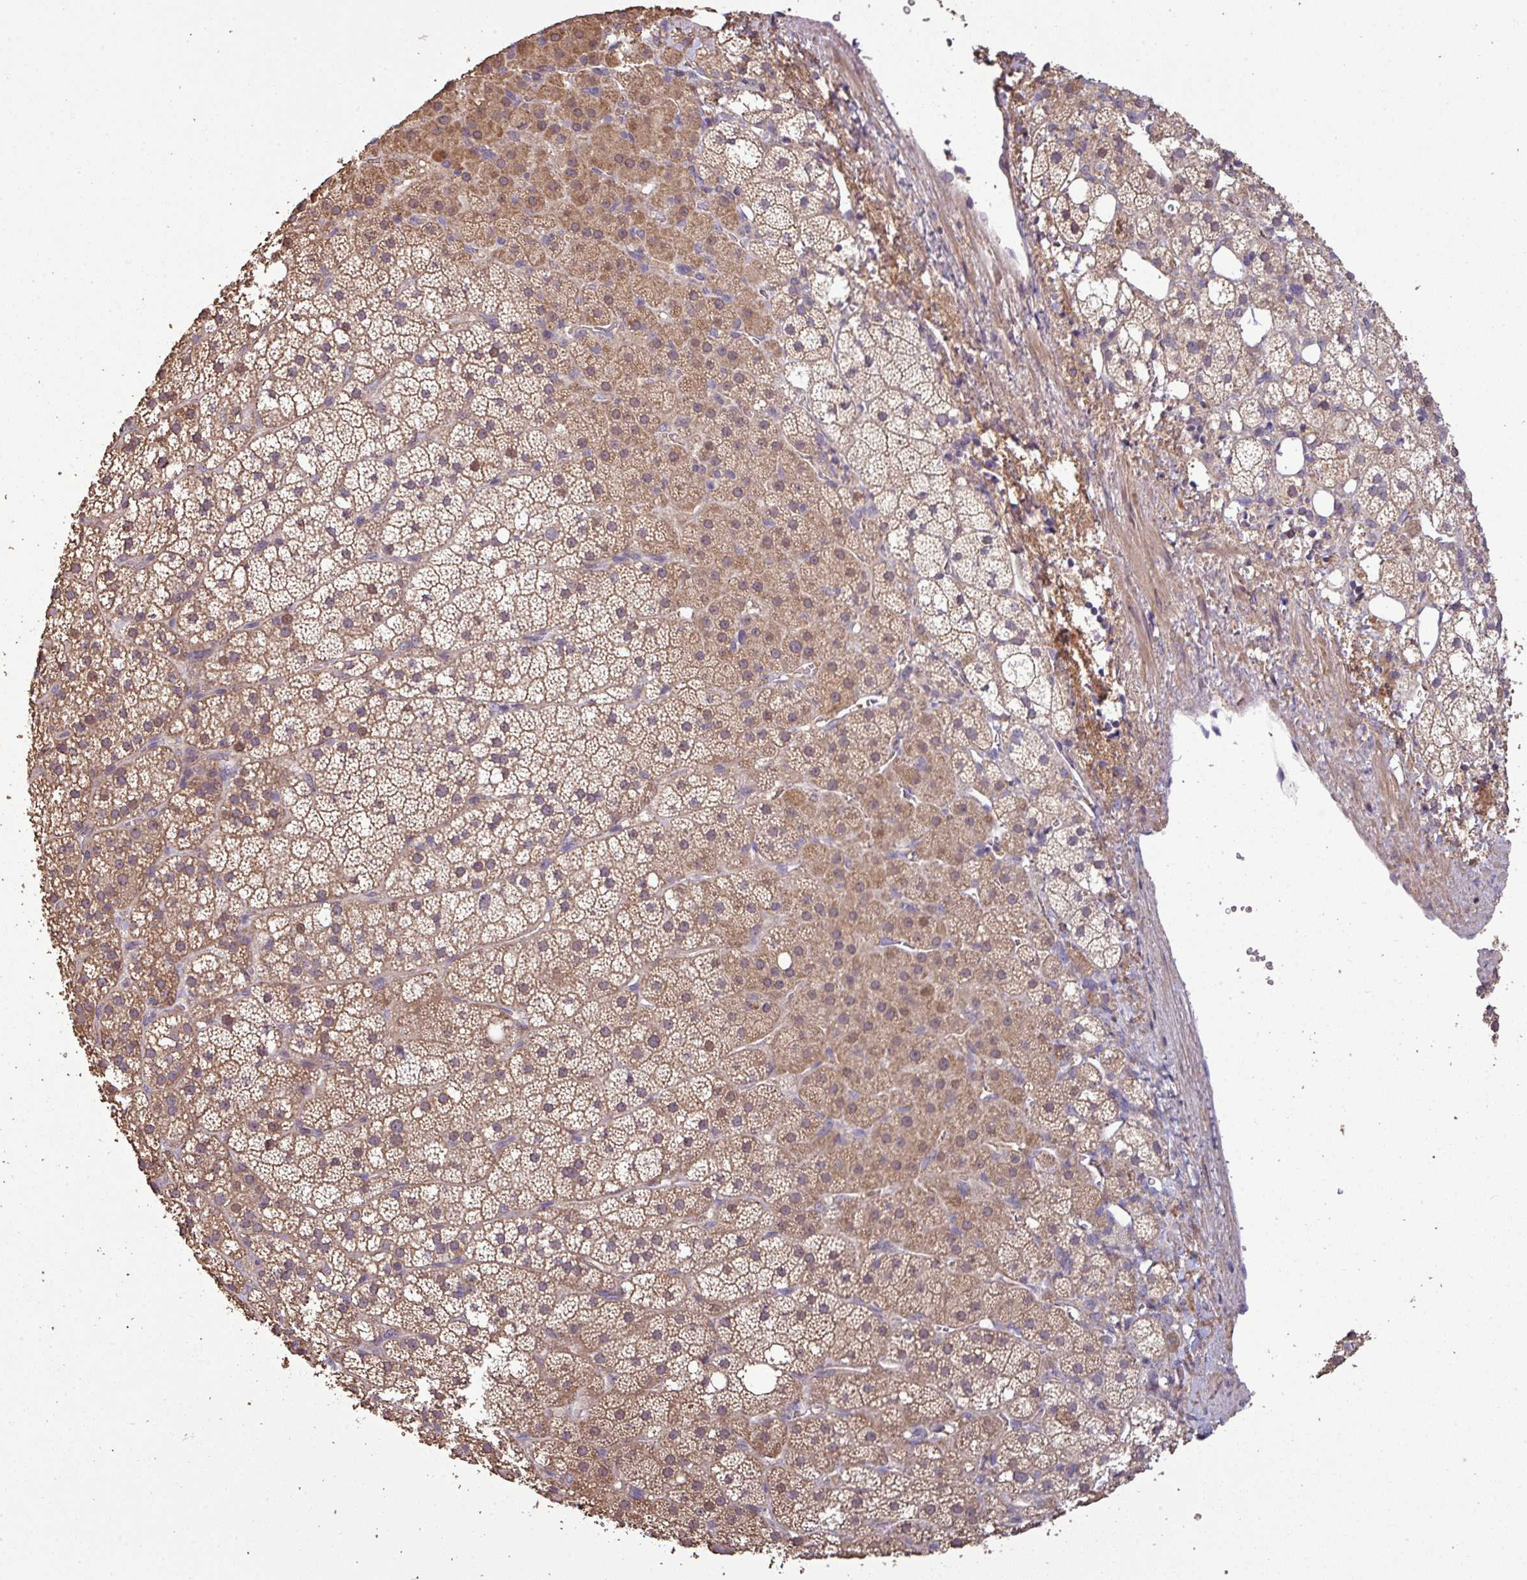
{"staining": {"intensity": "moderate", "quantity": ">75%", "location": "cytoplasmic/membranous"}, "tissue": "adrenal gland", "cell_type": "Glandular cells", "image_type": "normal", "snomed": [{"axis": "morphology", "description": "Normal tissue, NOS"}, {"axis": "topography", "description": "Adrenal gland"}], "caption": "The immunohistochemical stain shows moderate cytoplasmic/membranous expression in glandular cells of normal adrenal gland. Using DAB (3,3'-diaminobenzidine) (brown) and hematoxylin (blue) stains, captured at high magnification using brightfield microscopy.", "gene": "ISLR", "patient": {"sex": "male", "age": 53}}